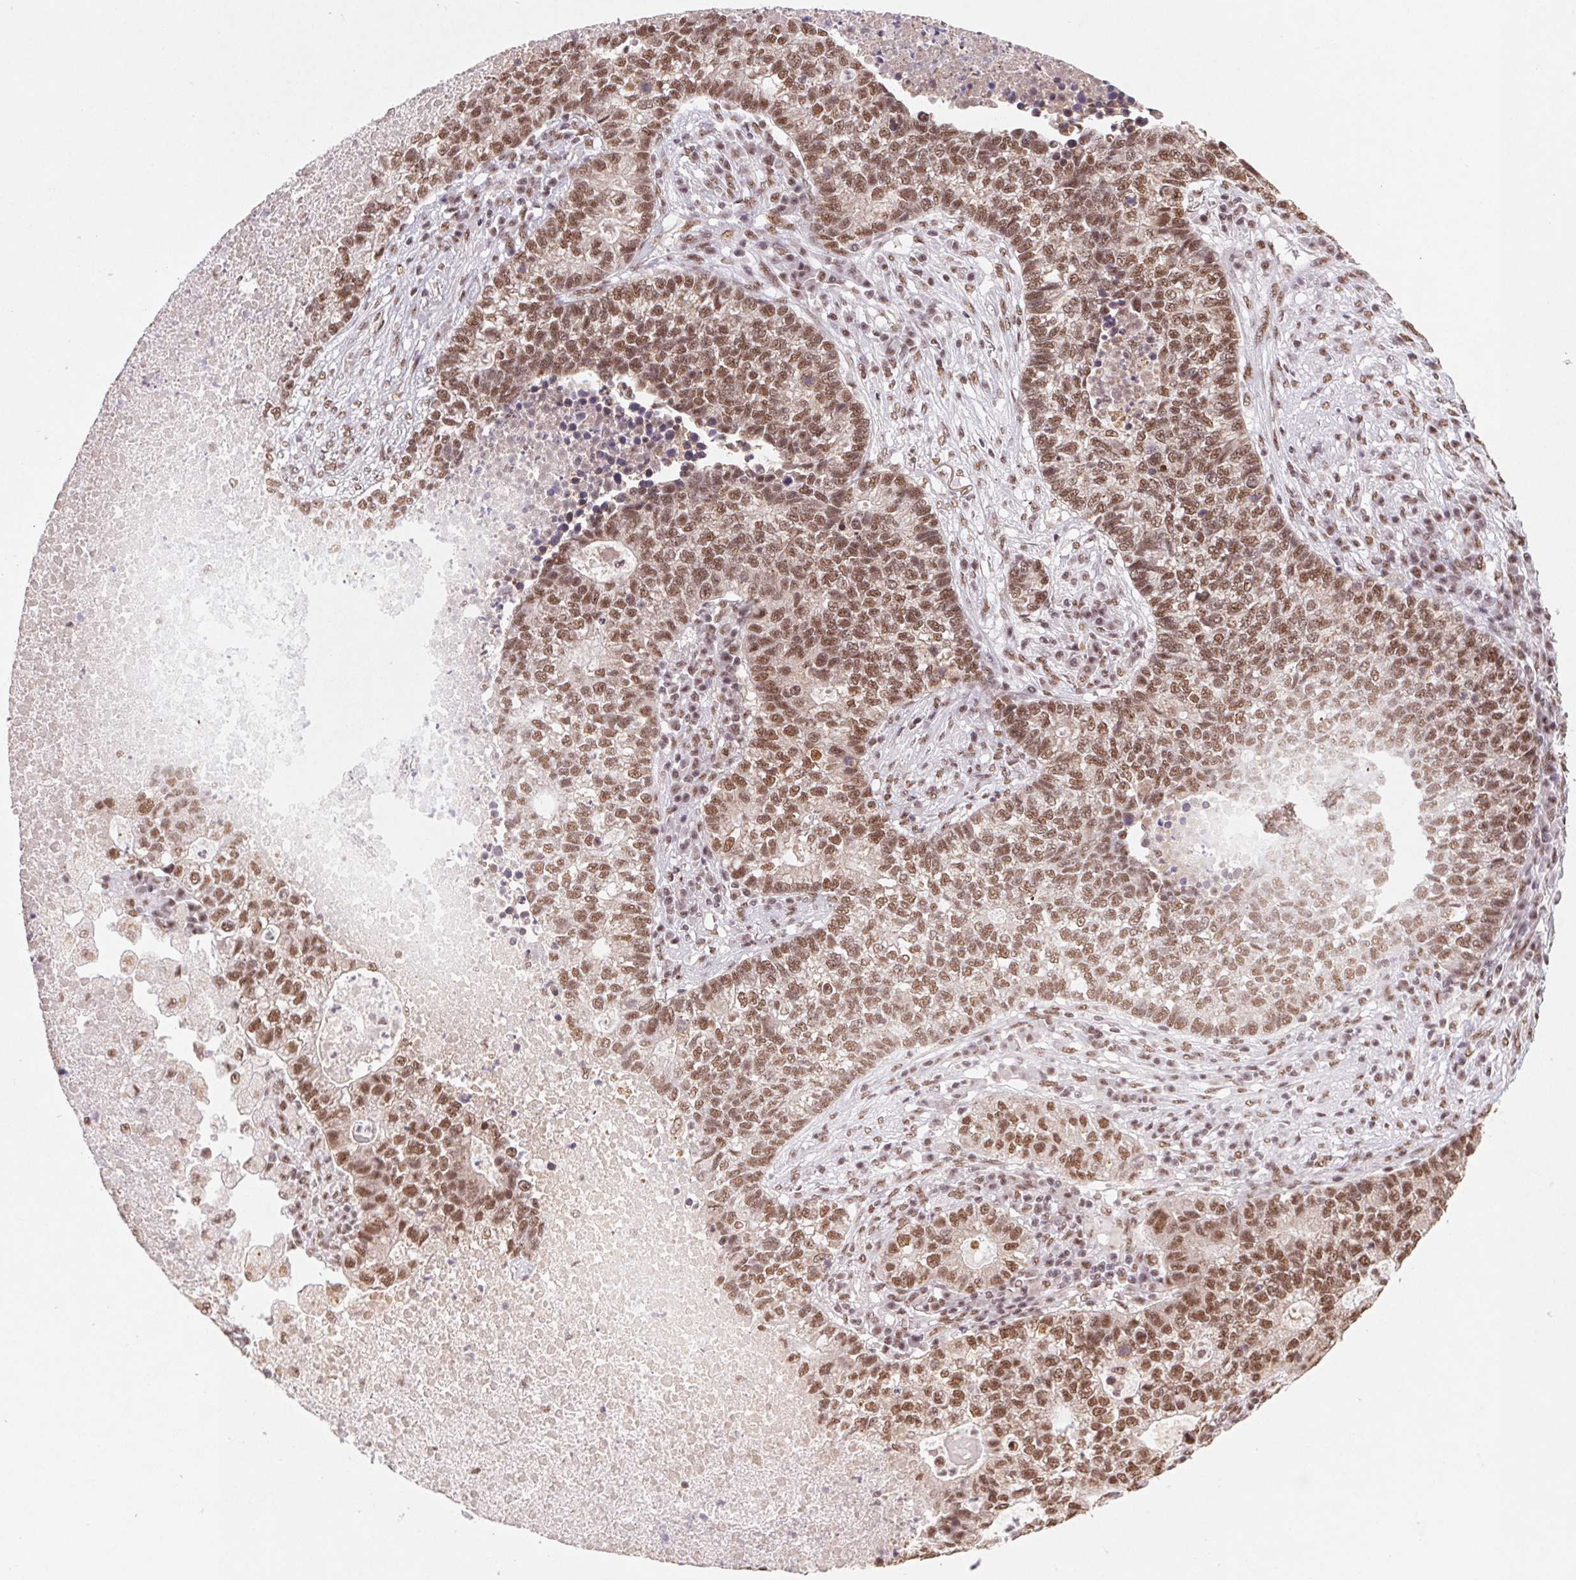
{"staining": {"intensity": "moderate", "quantity": ">75%", "location": "nuclear"}, "tissue": "lung cancer", "cell_type": "Tumor cells", "image_type": "cancer", "snomed": [{"axis": "morphology", "description": "Adenocarcinoma, NOS"}, {"axis": "topography", "description": "Lung"}], "caption": "Immunohistochemistry image of neoplastic tissue: lung adenocarcinoma stained using immunohistochemistry exhibits medium levels of moderate protein expression localized specifically in the nuclear of tumor cells, appearing as a nuclear brown color.", "gene": "SNRPG", "patient": {"sex": "male", "age": 57}}